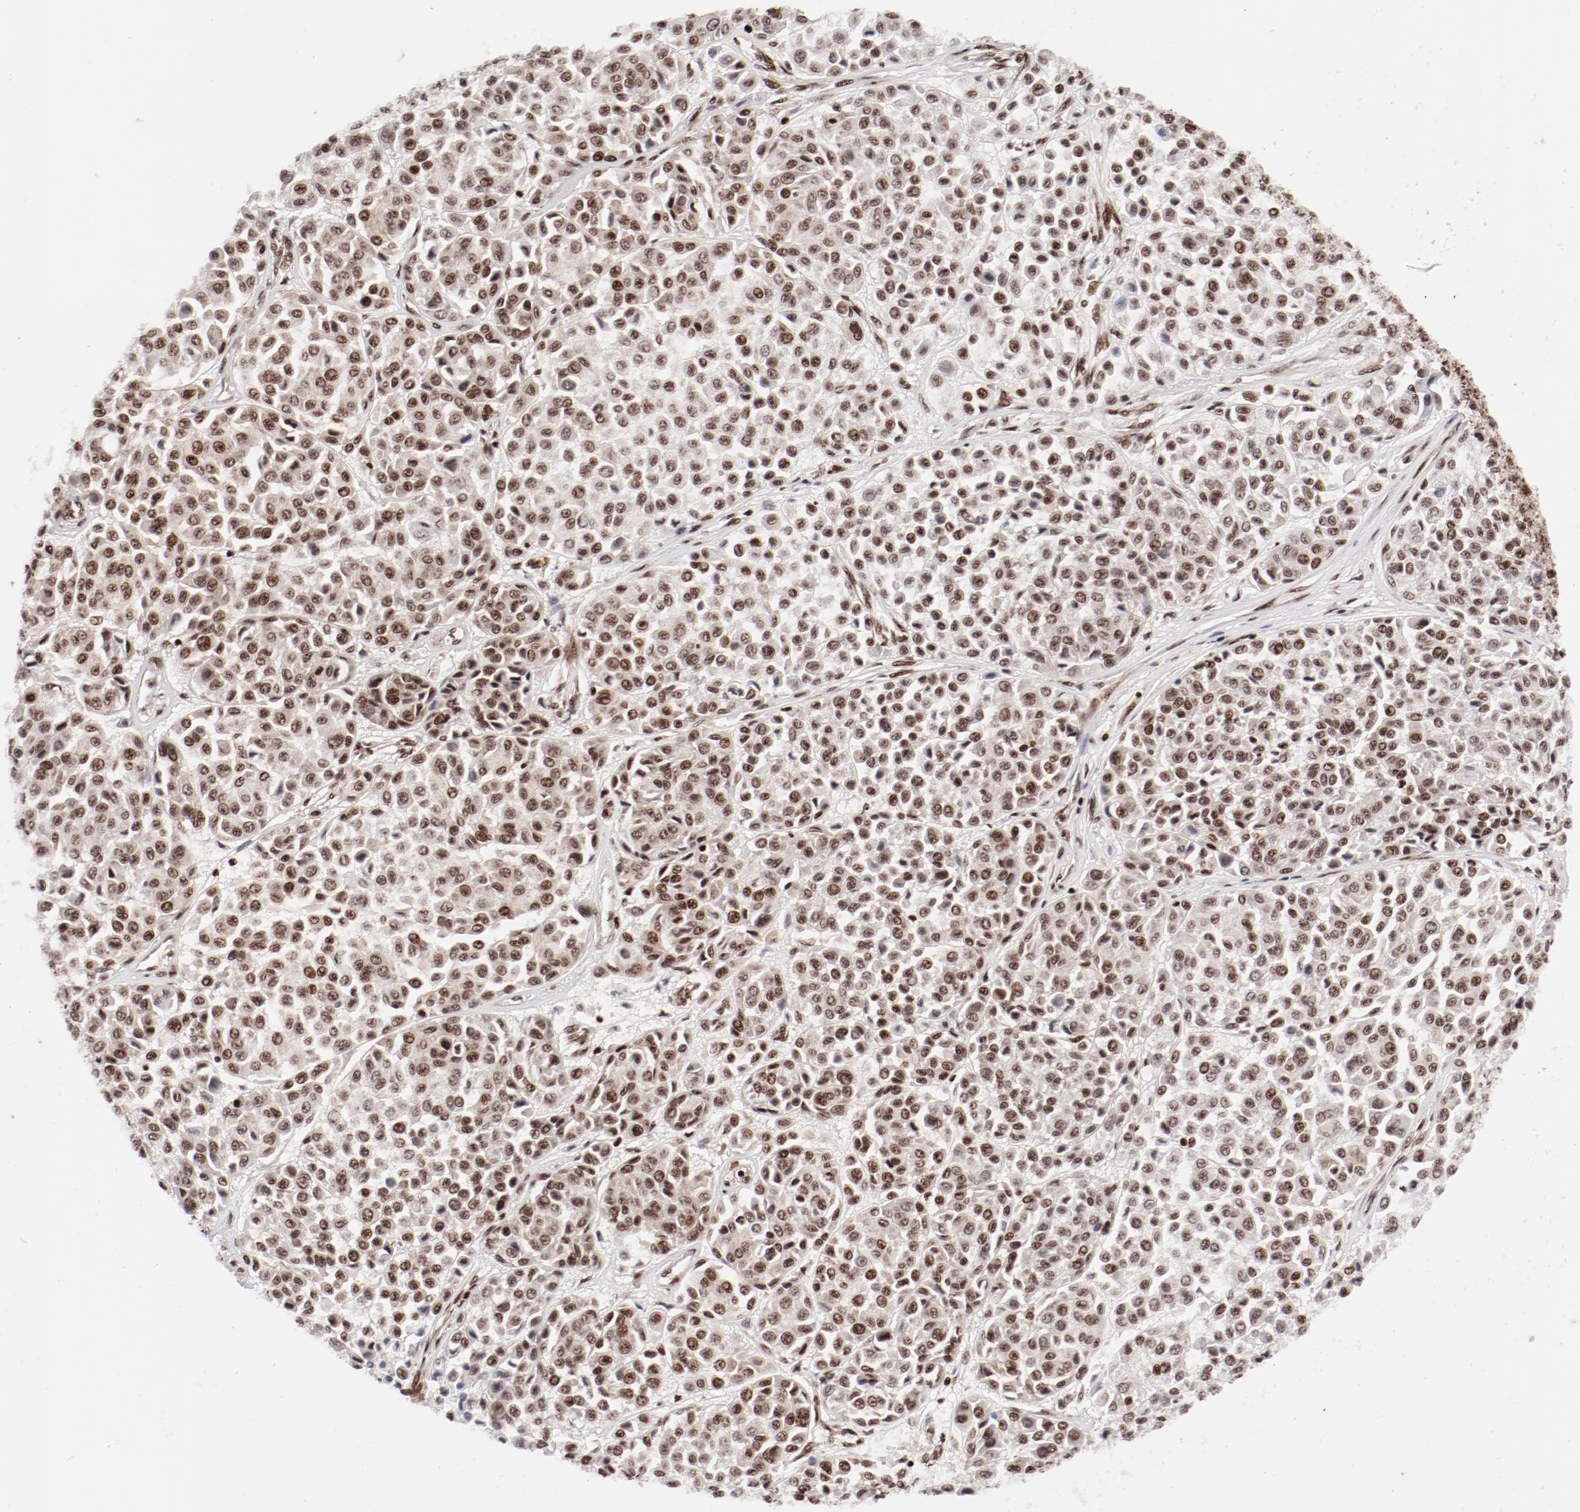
{"staining": {"intensity": "strong", "quantity": ">75%", "location": "nuclear"}, "tissue": "melanoma", "cell_type": "Tumor cells", "image_type": "cancer", "snomed": [{"axis": "morphology", "description": "Malignant melanoma, Metastatic site"}, {"axis": "topography", "description": "Soft tissue"}], "caption": "Melanoma stained with immunohistochemistry exhibits strong nuclear expression in about >75% of tumor cells.", "gene": "NFYB", "patient": {"sex": "male", "age": 41}}